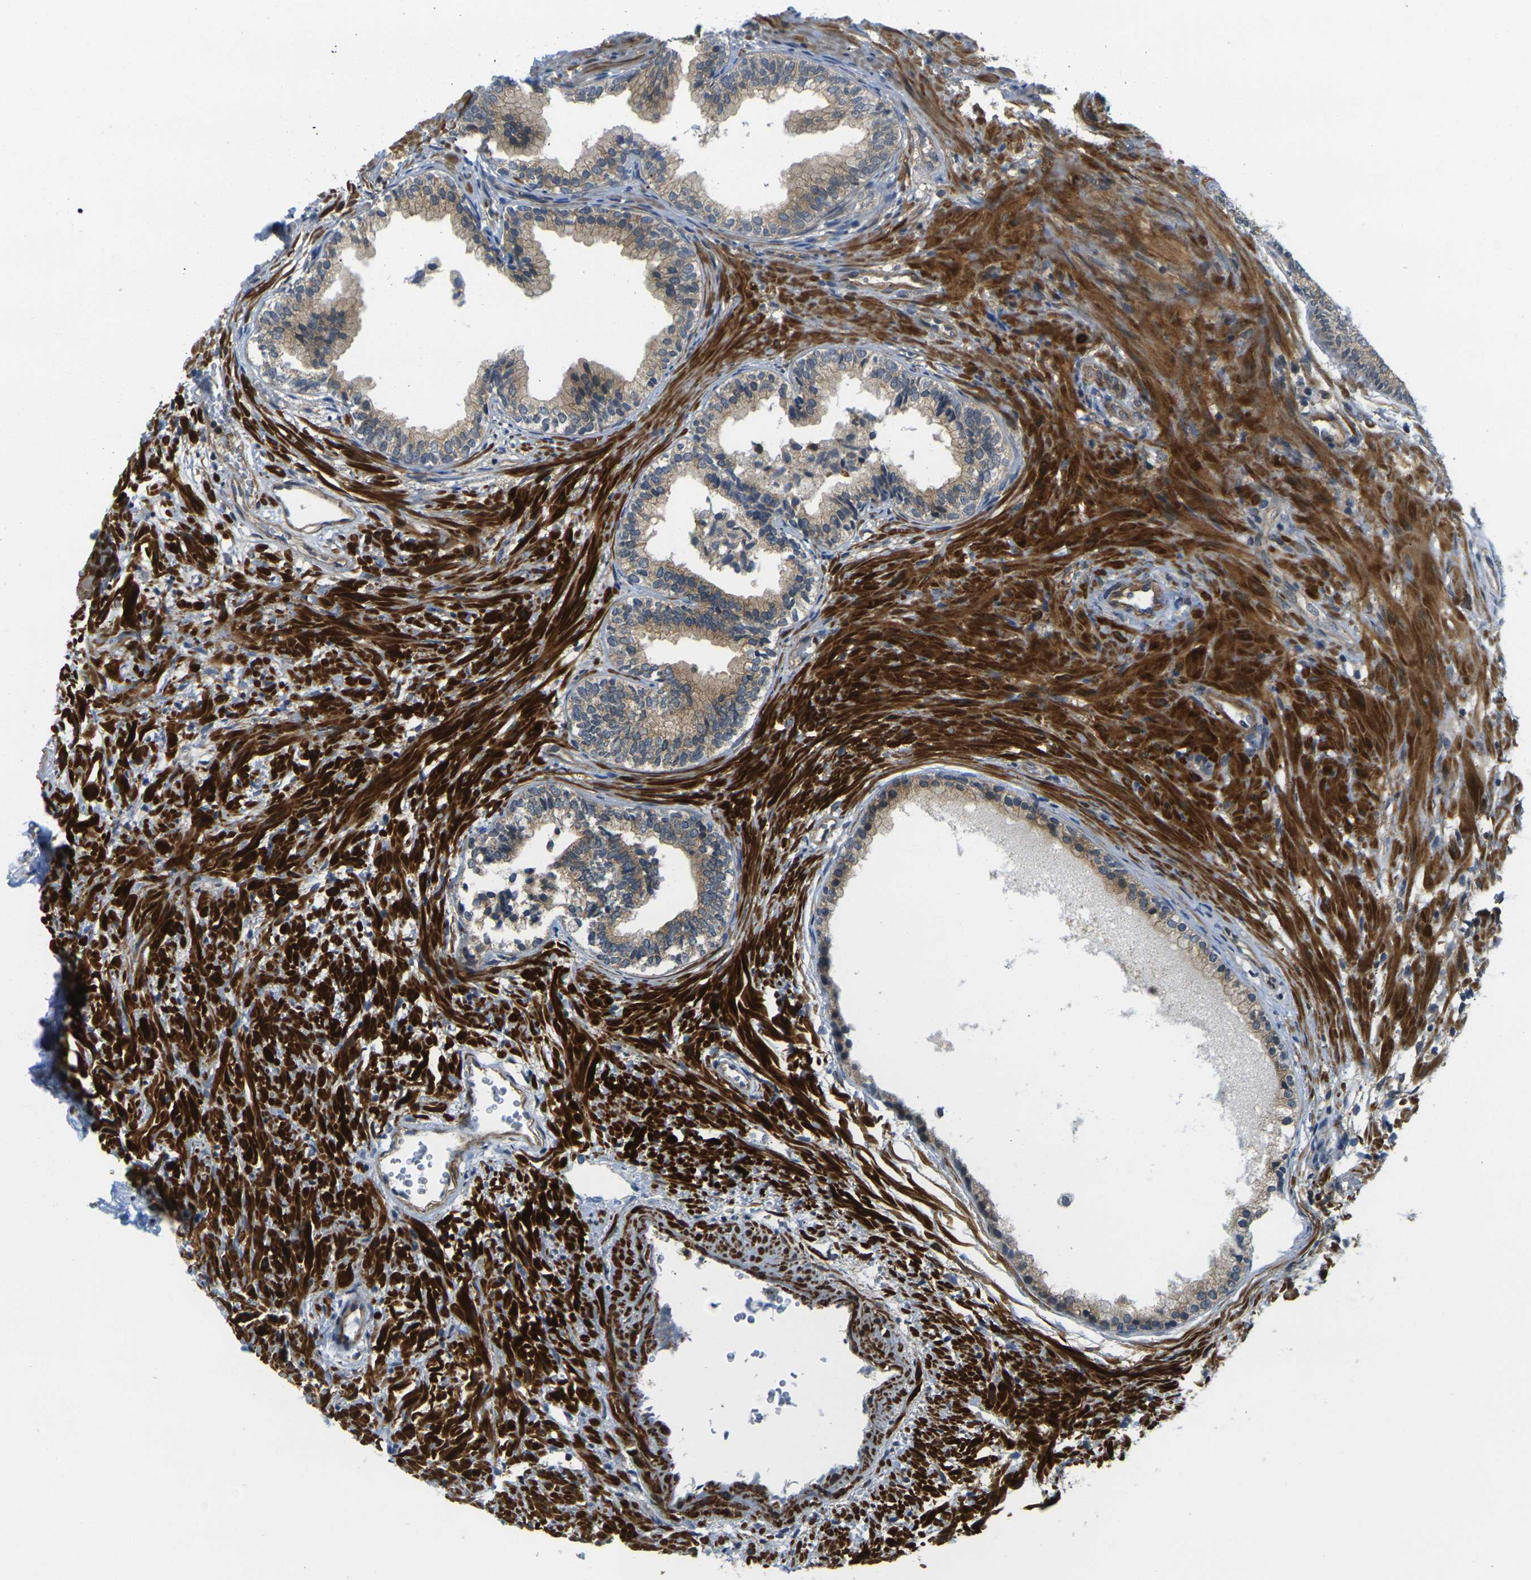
{"staining": {"intensity": "weak", "quantity": "25%-75%", "location": "cytoplasmic/membranous"}, "tissue": "prostate", "cell_type": "Glandular cells", "image_type": "normal", "snomed": [{"axis": "morphology", "description": "Normal tissue, NOS"}, {"axis": "topography", "description": "Prostate"}], "caption": "High-magnification brightfield microscopy of normal prostate stained with DAB (brown) and counterstained with hematoxylin (blue). glandular cells exhibit weak cytoplasmic/membranous positivity is seen in about25%-75% of cells.", "gene": "KCTD10", "patient": {"sex": "male", "age": 76}}